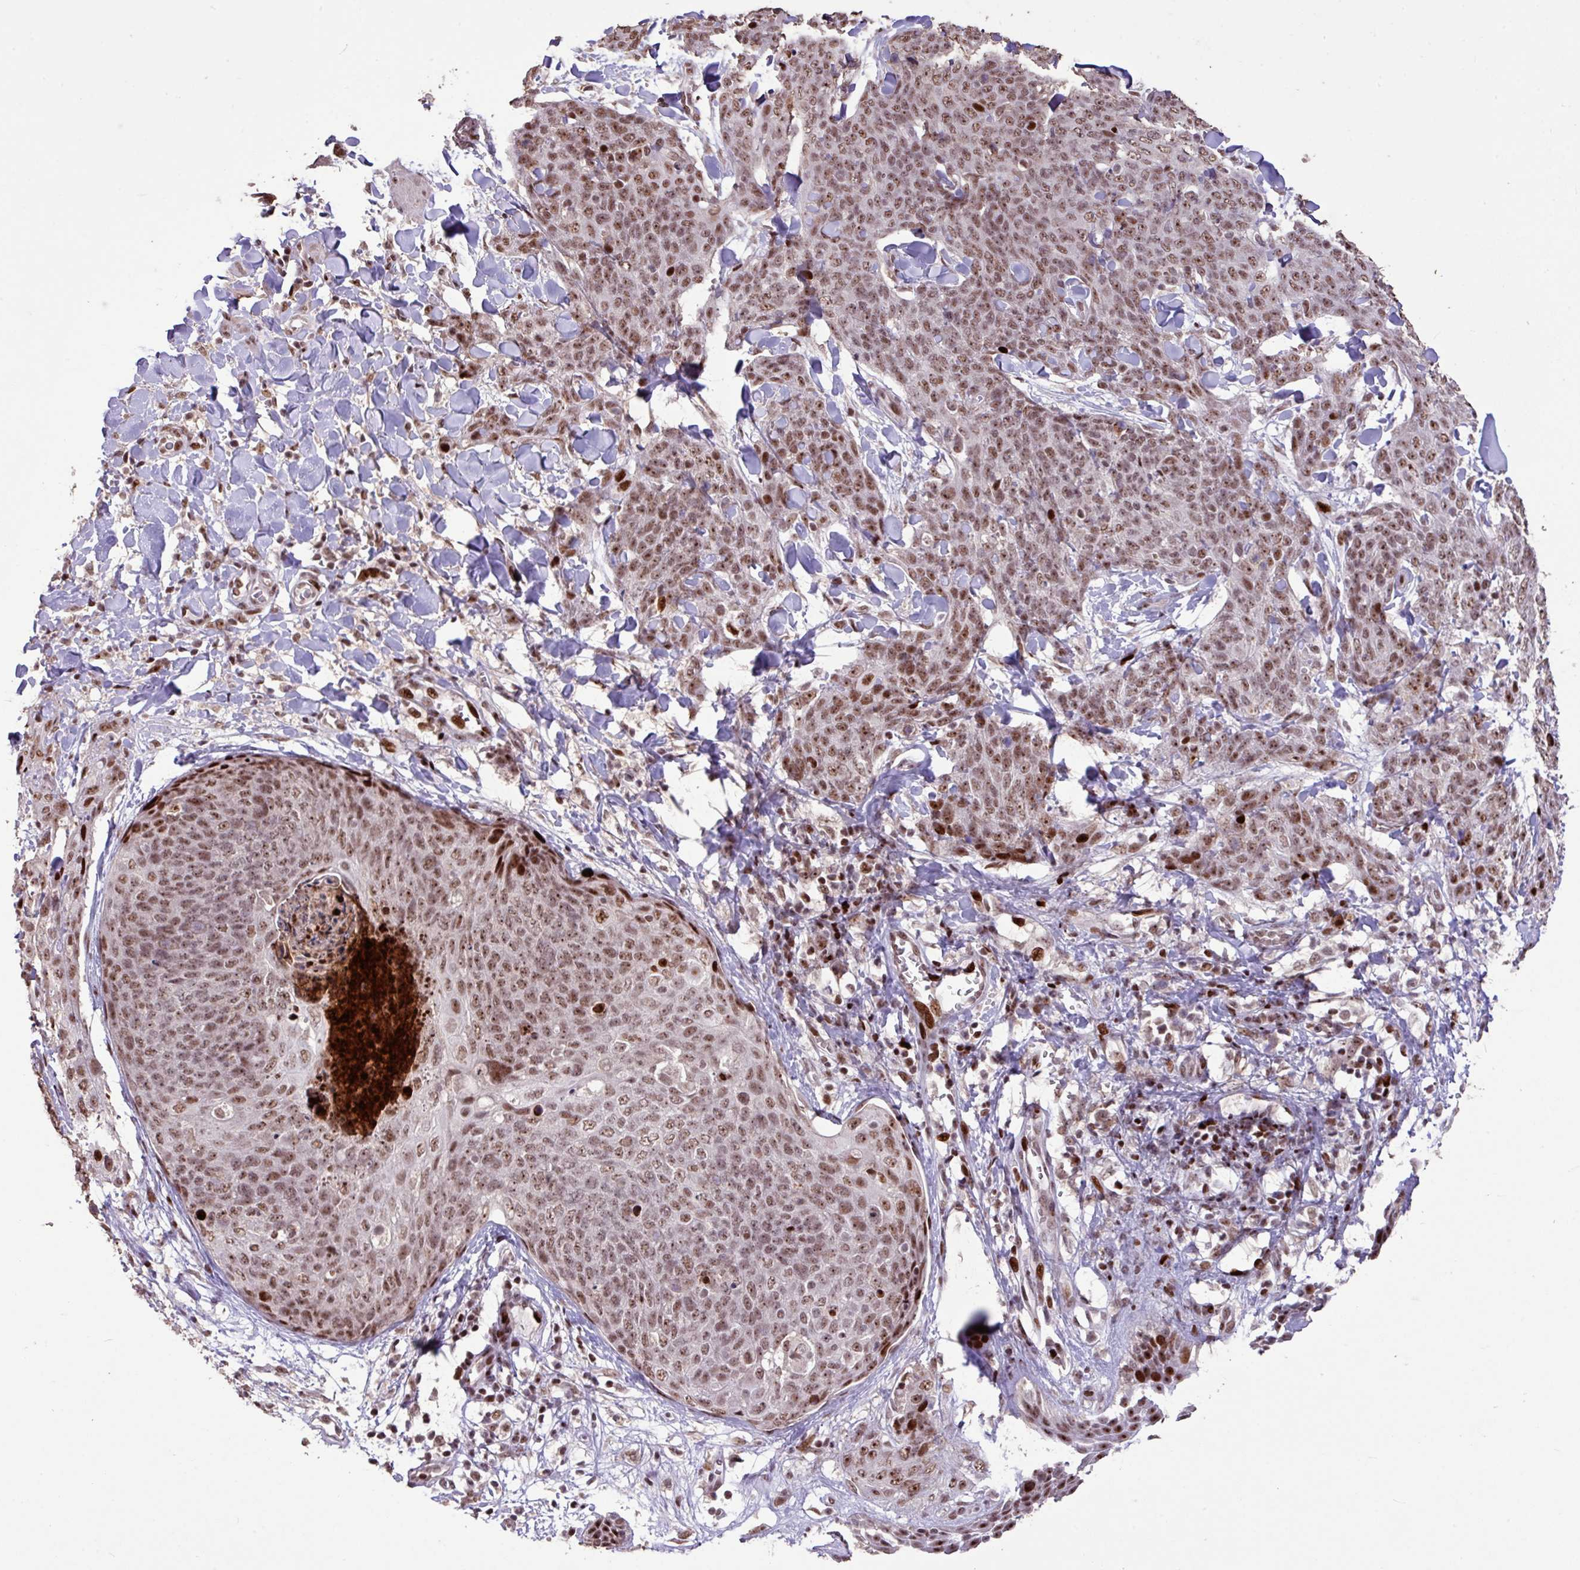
{"staining": {"intensity": "moderate", "quantity": ">75%", "location": "nuclear"}, "tissue": "skin cancer", "cell_type": "Tumor cells", "image_type": "cancer", "snomed": [{"axis": "morphology", "description": "Squamous cell carcinoma, NOS"}, {"axis": "topography", "description": "Skin"}, {"axis": "topography", "description": "Vulva"}], "caption": "Moderate nuclear staining for a protein is appreciated in approximately >75% of tumor cells of skin squamous cell carcinoma using immunohistochemistry.", "gene": "ZNF709", "patient": {"sex": "female", "age": 85}}